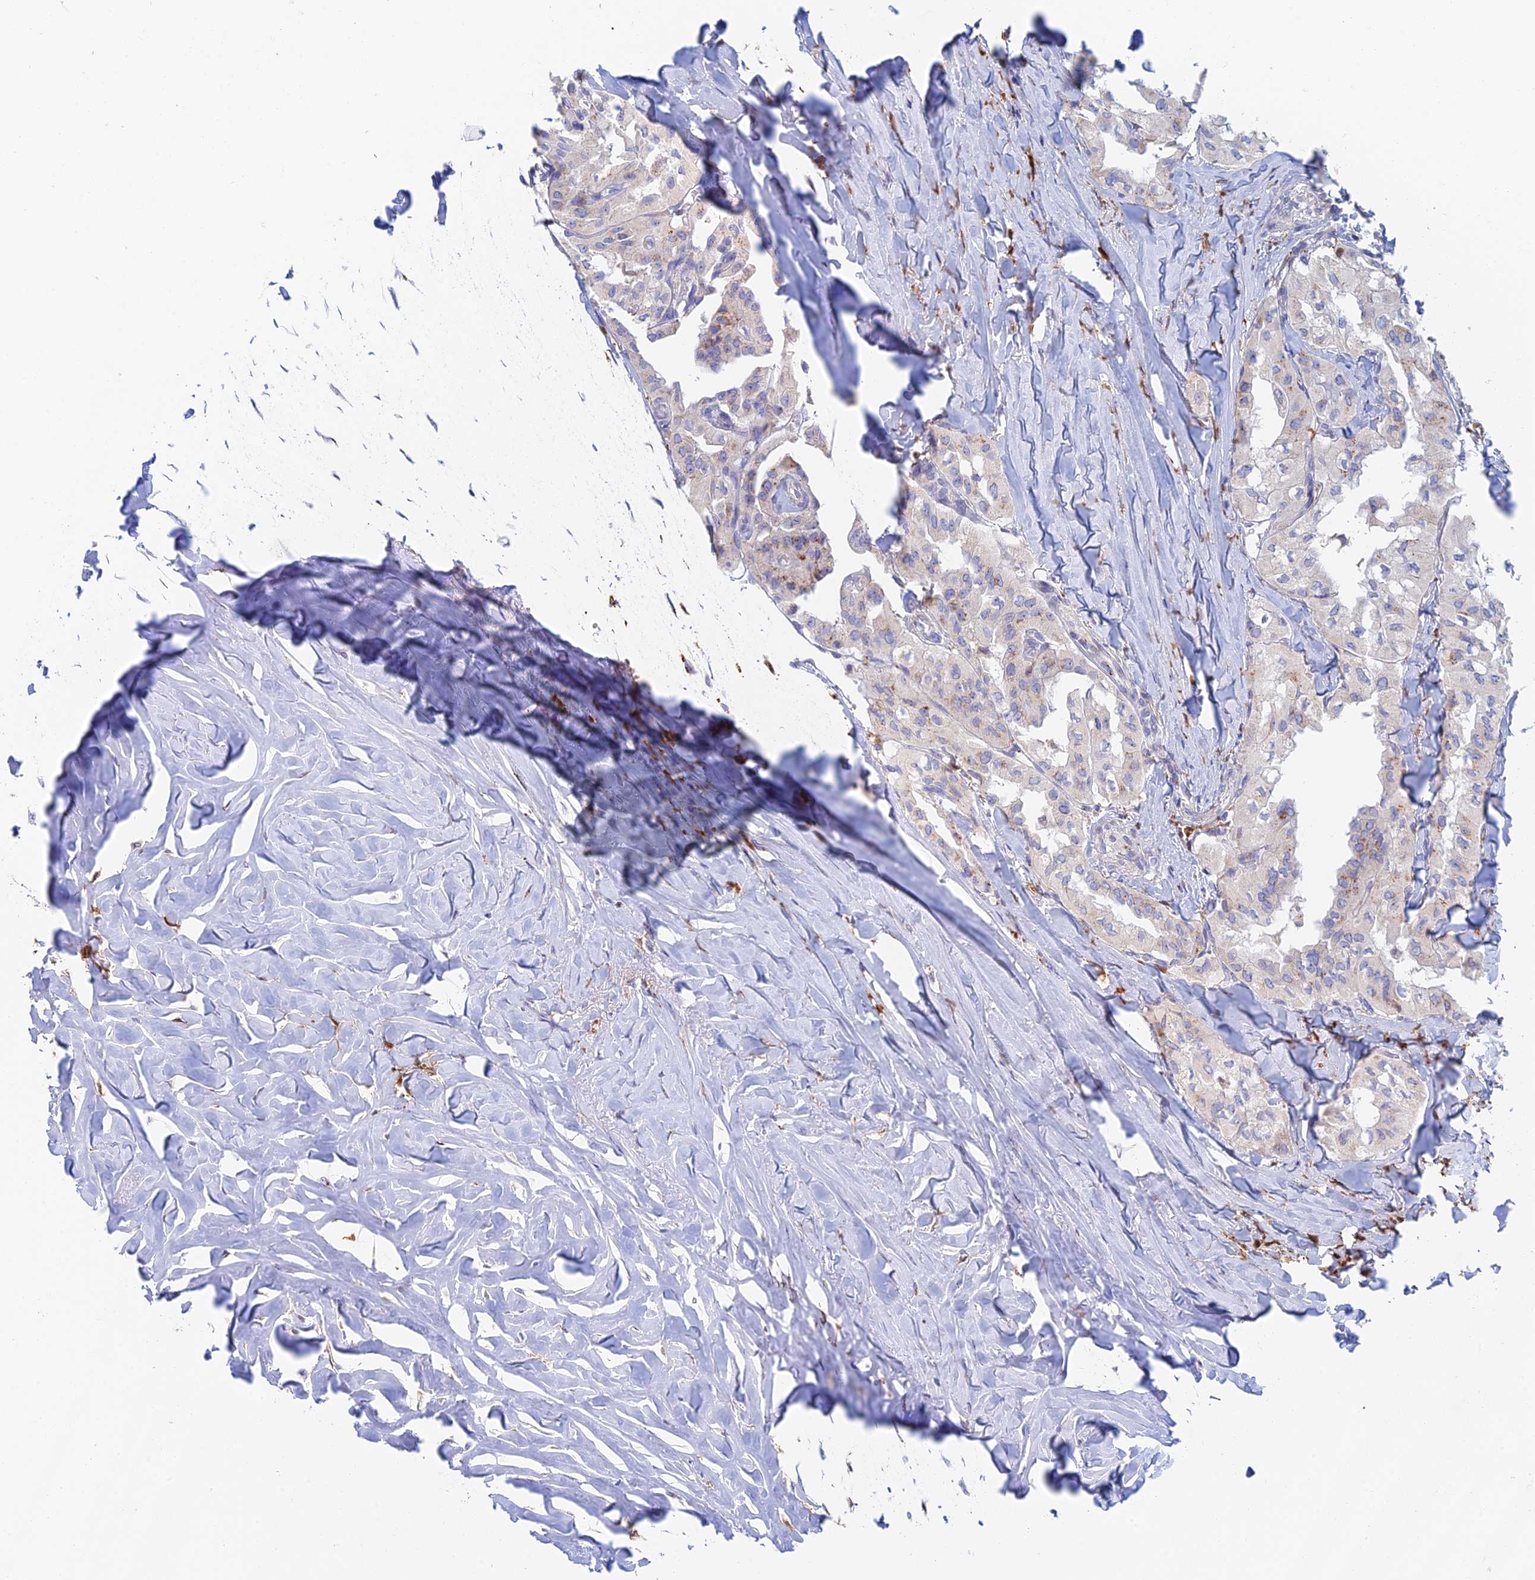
{"staining": {"intensity": "negative", "quantity": "none", "location": "none"}, "tissue": "thyroid cancer", "cell_type": "Tumor cells", "image_type": "cancer", "snomed": [{"axis": "morphology", "description": "Papillary adenocarcinoma, NOS"}, {"axis": "topography", "description": "Thyroid gland"}], "caption": "Micrograph shows no protein positivity in tumor cells of thyroid papillary adenocarcinoma tissue. Nuclei are stained in blue.", "gene": "SLC24A3", "patient": {"sex": "female", "age": 59}}